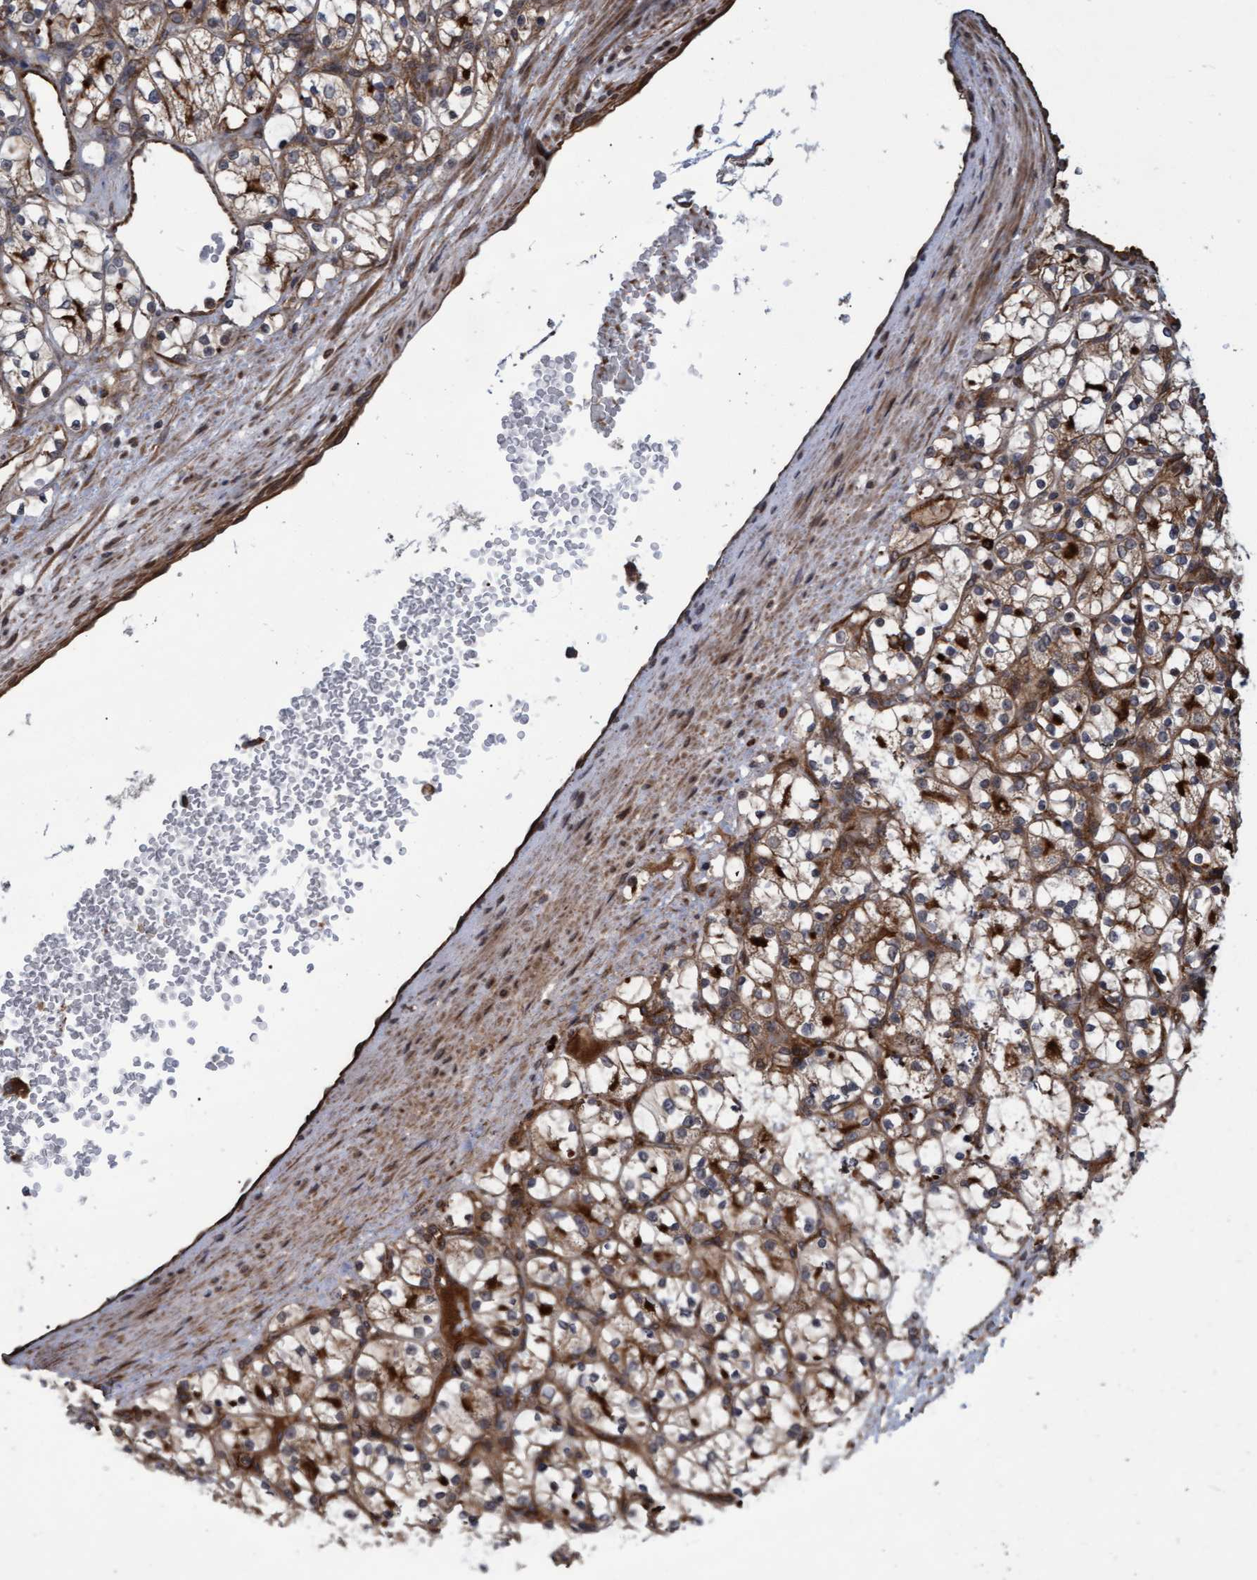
{"staining": {"intensity": "moderate", "quantity": ">75%", "location": "cytoplasmic/membranous"}, "tissue": "renal cancer", "cell_type": "Tumor cells", "image_type": "cancer", "snomed": [{"axis": "morphology", "description": "Adenocarcinoma, NOS"}, {"axis": "topography", "description": "Kidney"}], "caption": "Approximately >75% of tumor cells in human adenocarcinoma (renal) display moderate cytoplasmic/membranous protein positivity as visualized by brown immunohistochemical staining.", "gene": "TNFRSF10B", "patient": {"sex": "female", "age": 69}}